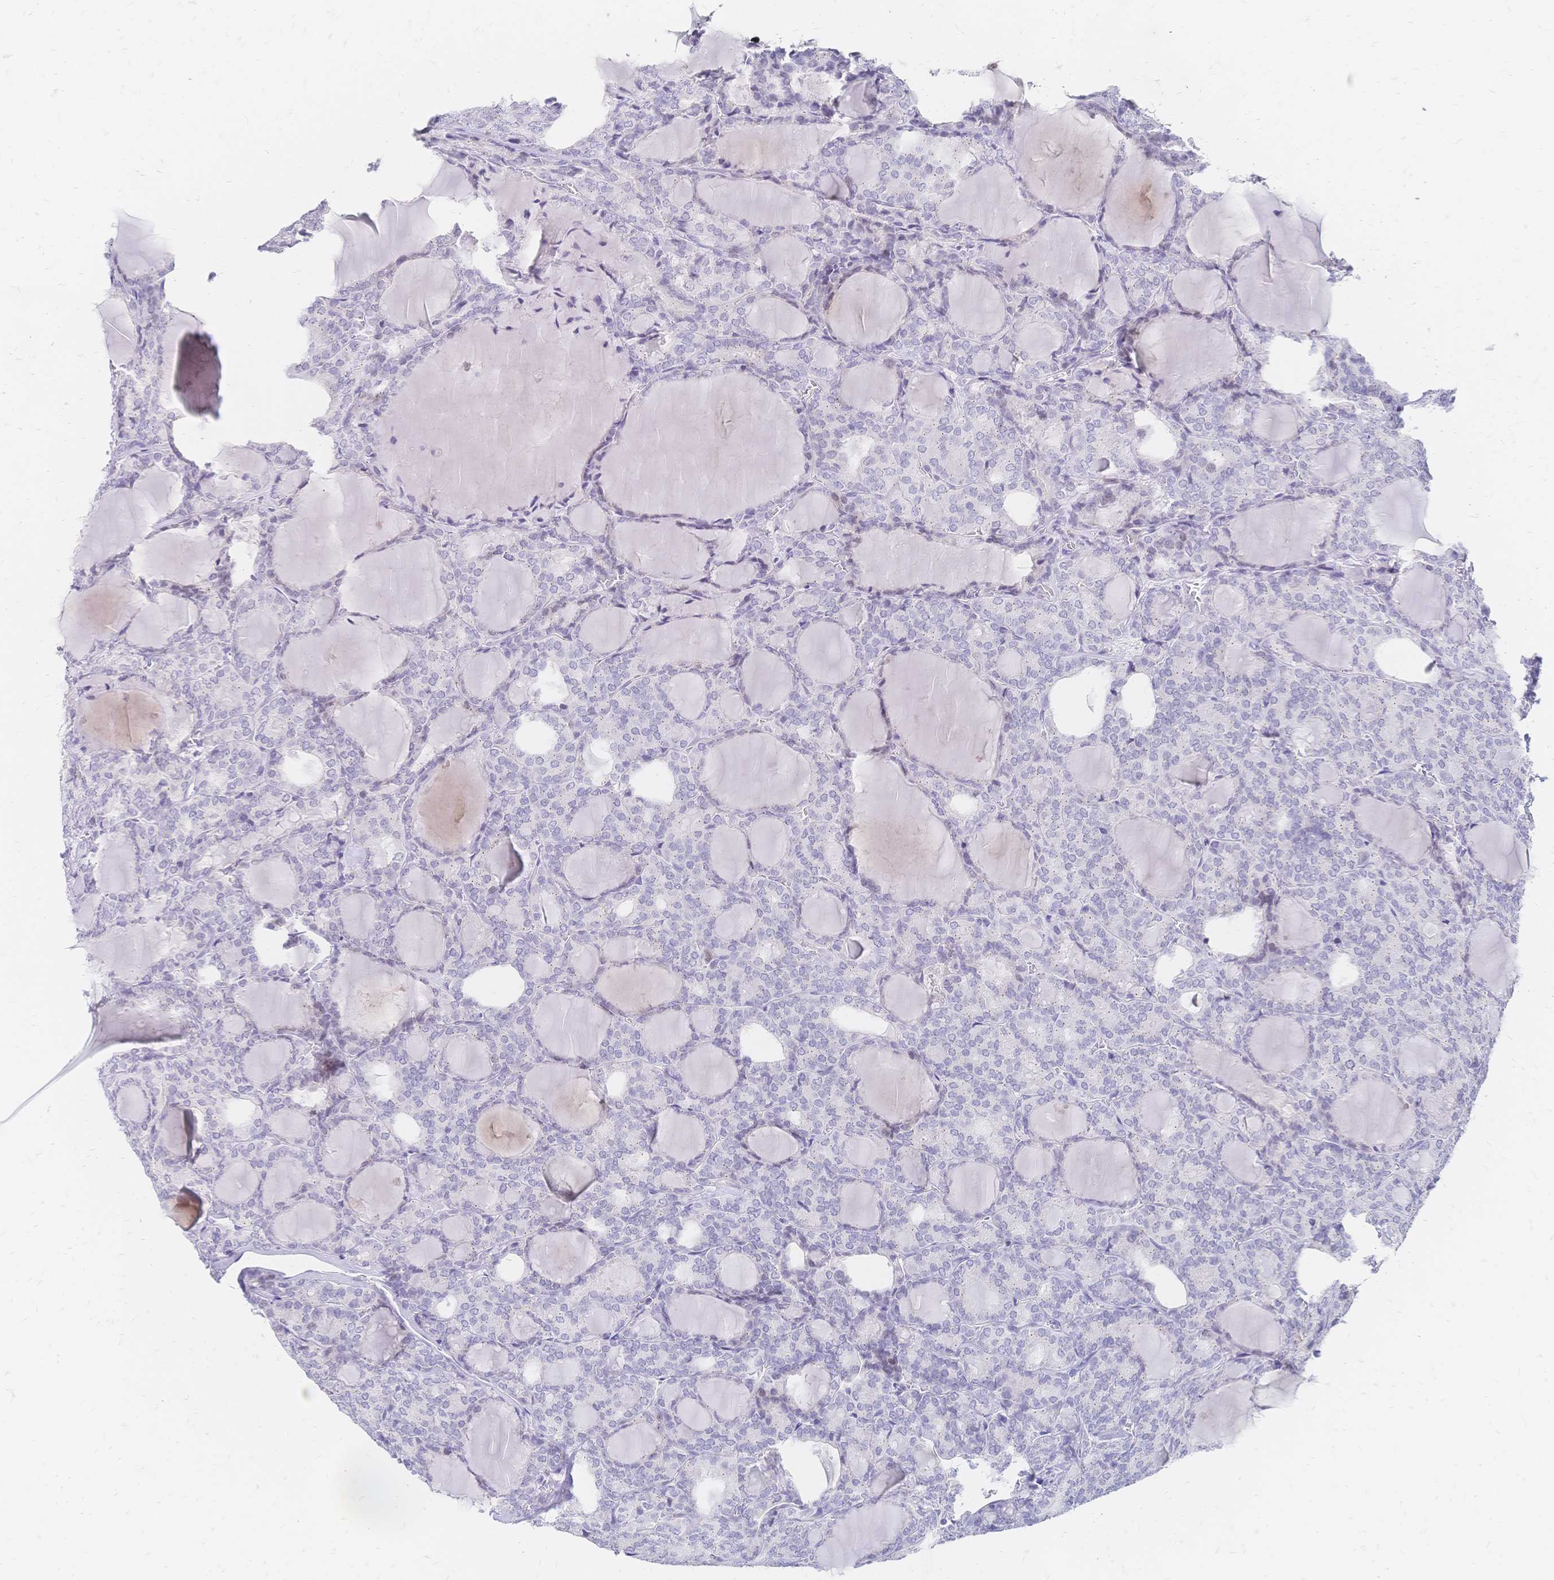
{"staining": {"intensity": "negative", "quantity": "none", "location": "none"}, "tissue": "thyroid cancer", "cell_type": "Tumor cells", "image_type": "cancer", "snomed": [{"axis": "morphology", "description": "Follicular adenoma carcinoma, NOS"}, {"axis": "topography", "description": "Thyroid gland"}], "caption": "Immunohistochemical staining of human thyroid cancer reveals no significant staining in tumor cells.", "gene": "PSORS1C2", "patient": {"sex": "male", "age": 74}}